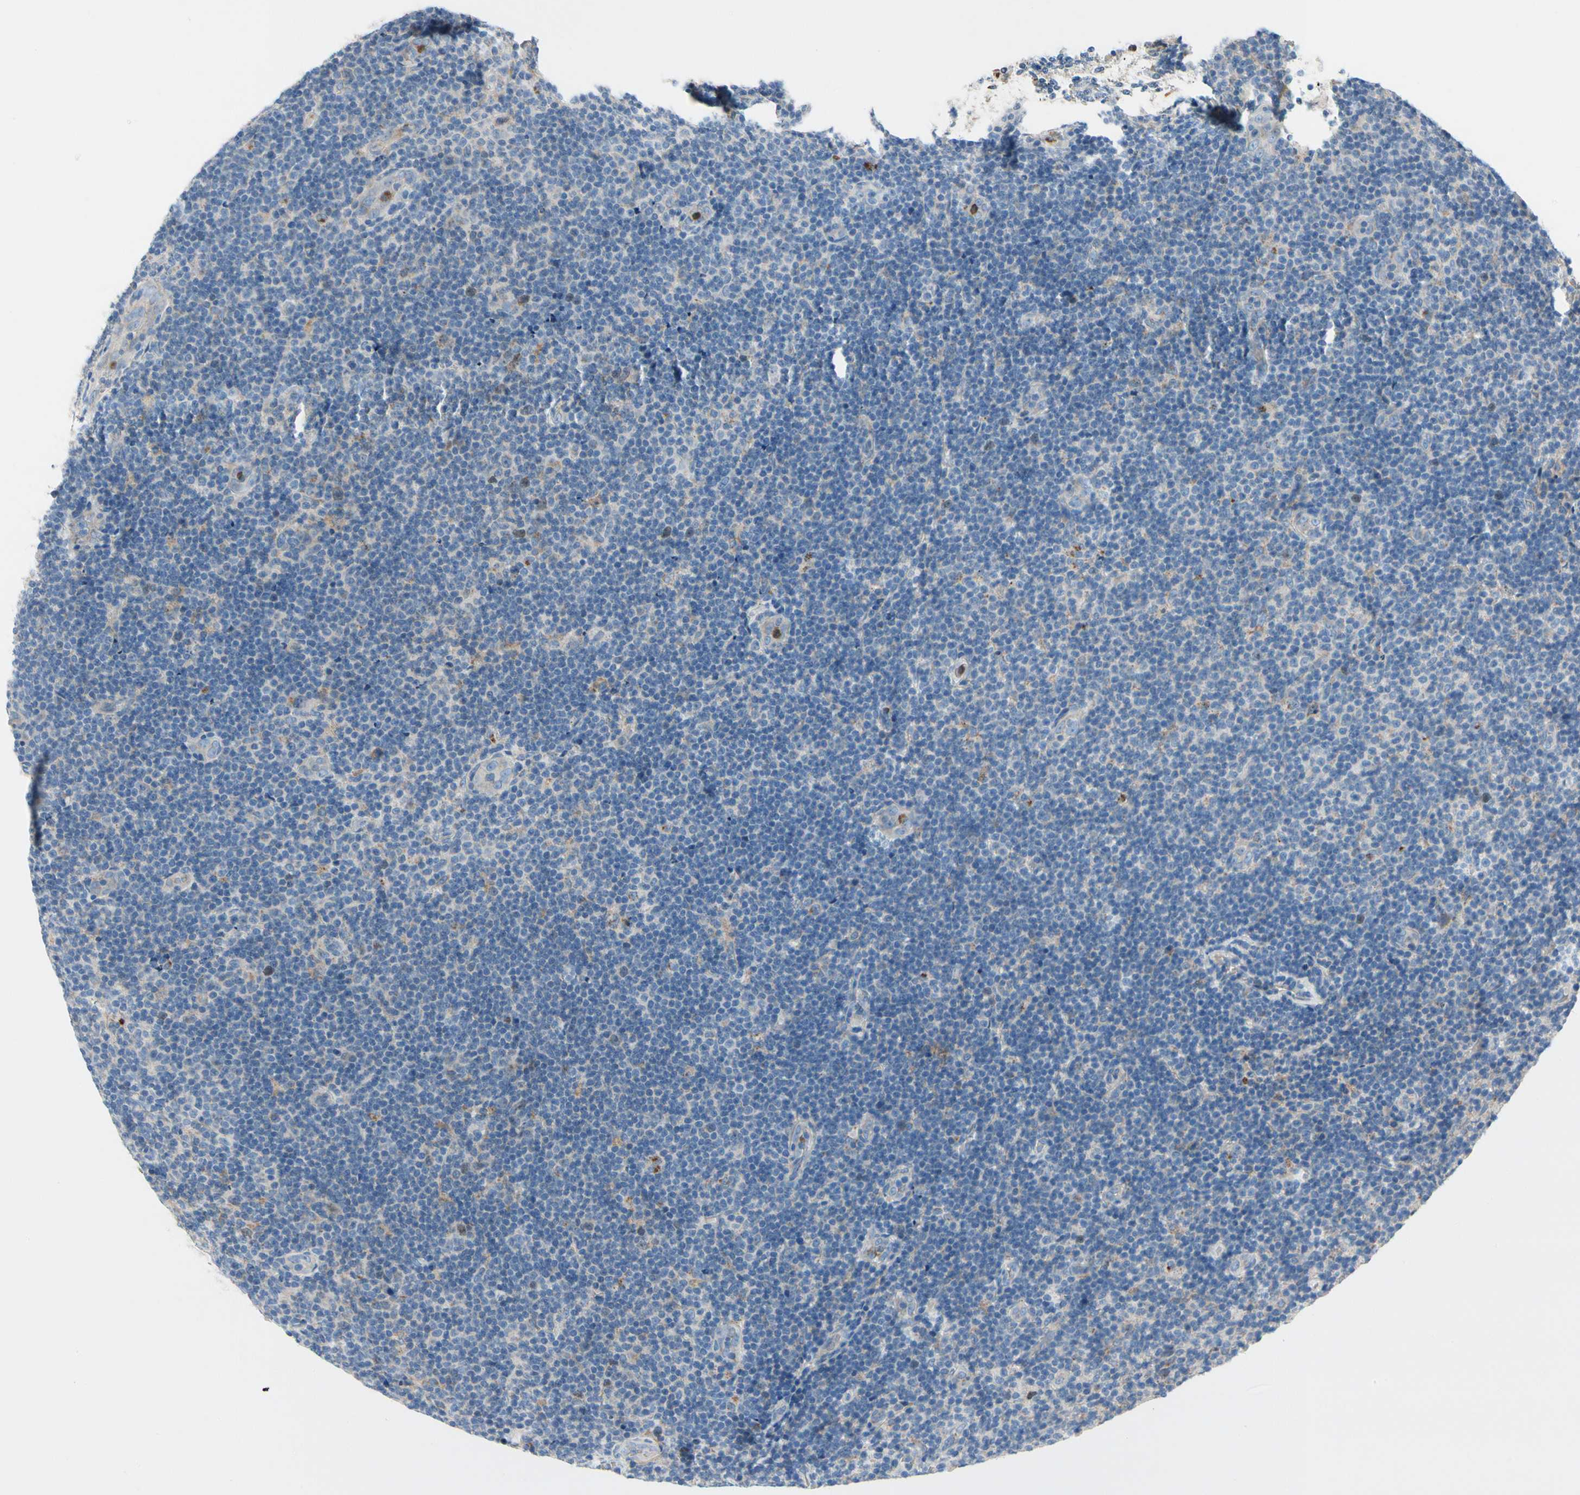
{"staining": {"intensity": "negative", "quantity": "none", "location": "none"}, "tissue": "lymphoma", "cell_type": "Tumor cells", "image_type": "cancer", "snomed": [{"axis": "morphology", "description": "Malignant lymphoma, non-Hodgkin's type, Low grade"}, {"axis": "topography", "description": "Lymph node"}], "caption": "Human malignant lymphoma, non-Hodgkin's type (low-grade) stained for a protein using immunohistochemistry (IHC) reveals no expression in tumor cells.", "gene": "HJURP", "patient": {"sex": "male", "age": 83}}